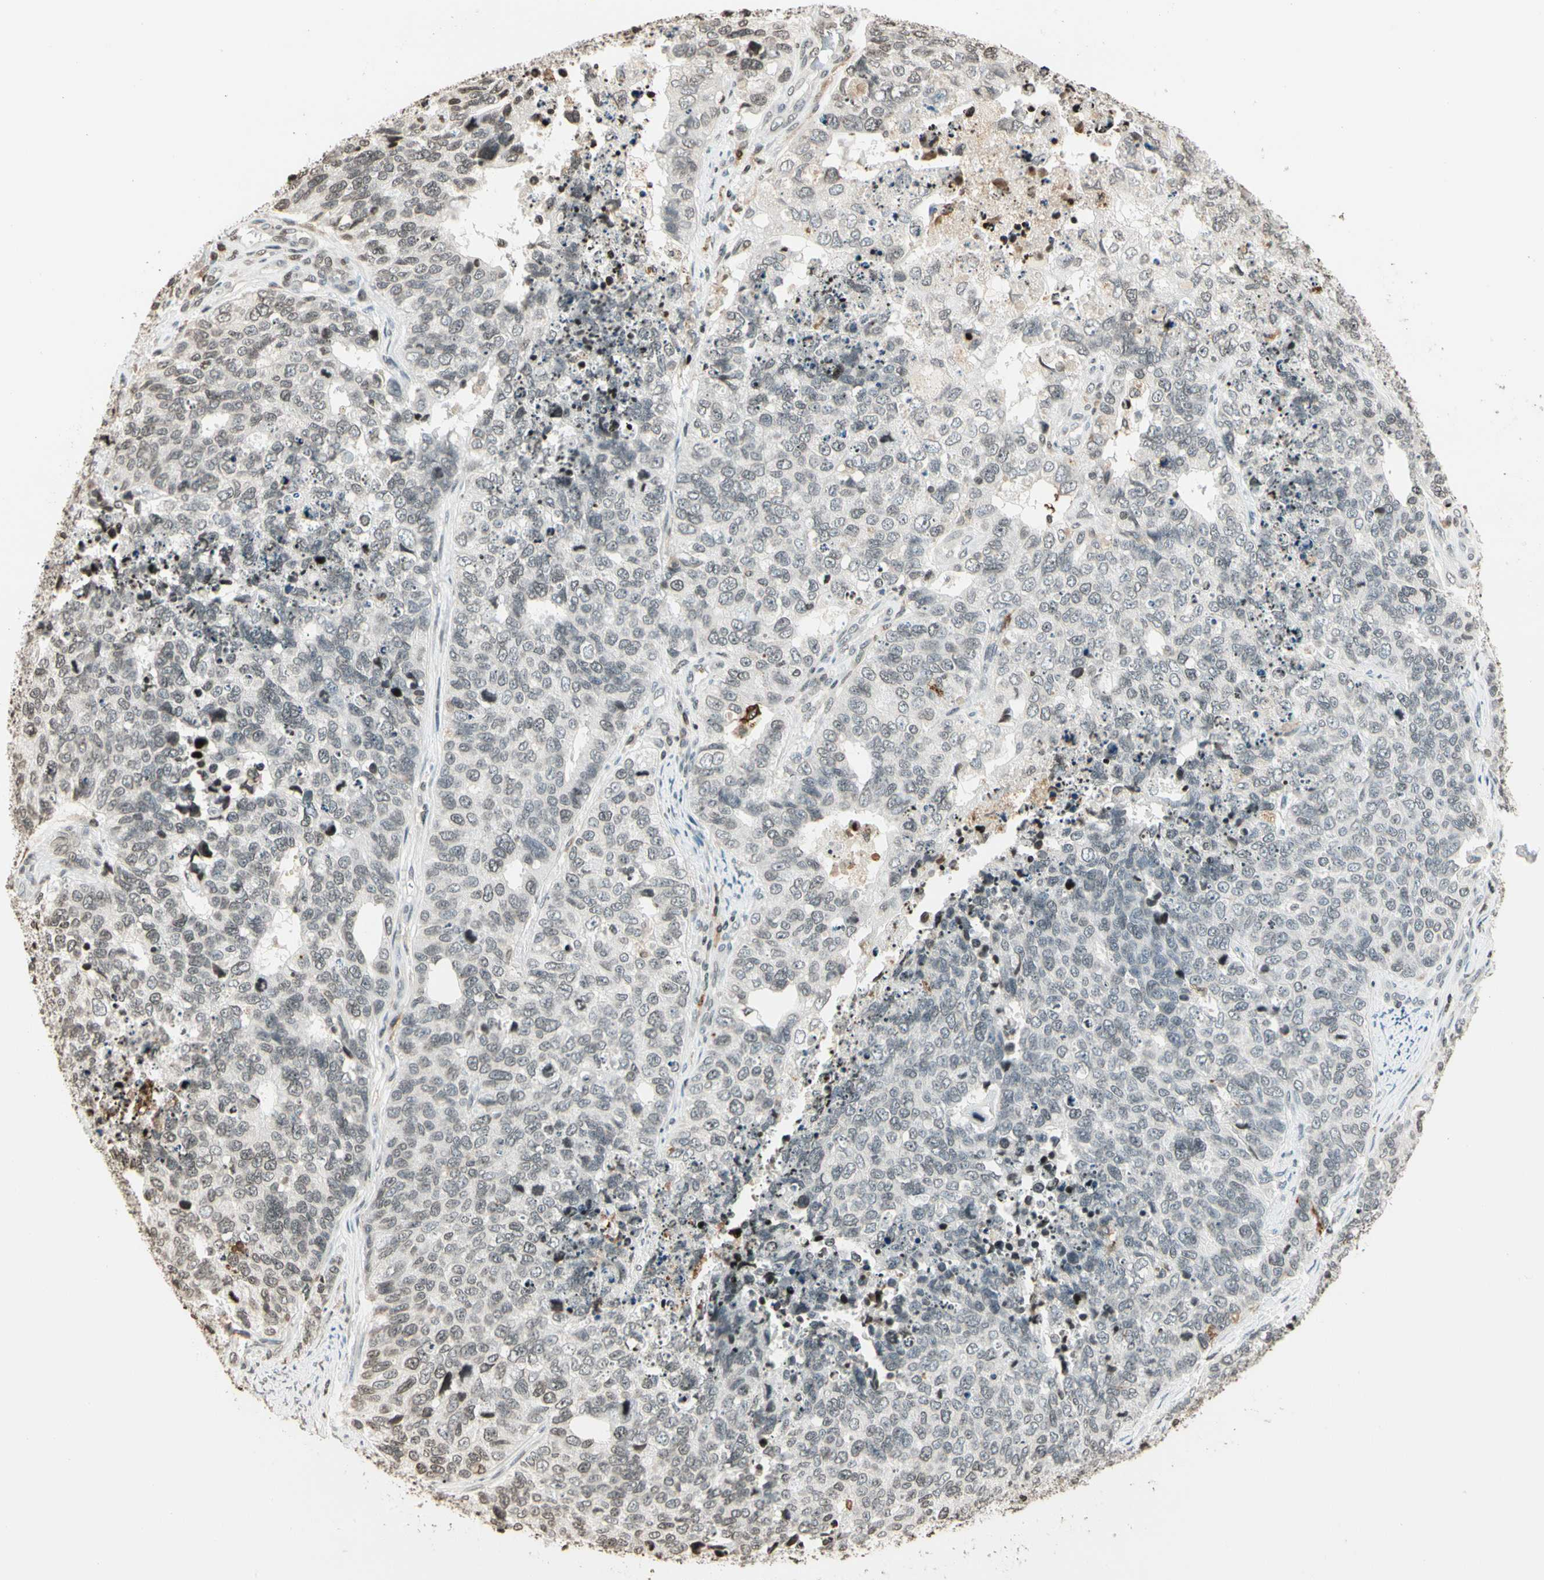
{"staining": {"intensity": "weak", "quantity": "<25%", "location": "nuclear"}, "tissue": "cervical cancer", "cell_type": "Tumor cells", "image_type": "cancer", "snomed": [{"axis": "morphology", "description": "Squamous cell carcinoma, NOS"}, {"axis": "topography", "description": "Cervix"}], "caption": "The image shows no significant positivity in tumor cells of cervical cancer (squamous cell carcinoma). (DAB (3,3'-diaminobenzidine) immunohistochemistry (IHC) visualized using brightfield microscopy, high magnification).", "gene": "FER", "patient": {"sex": "female", "age": 63}}